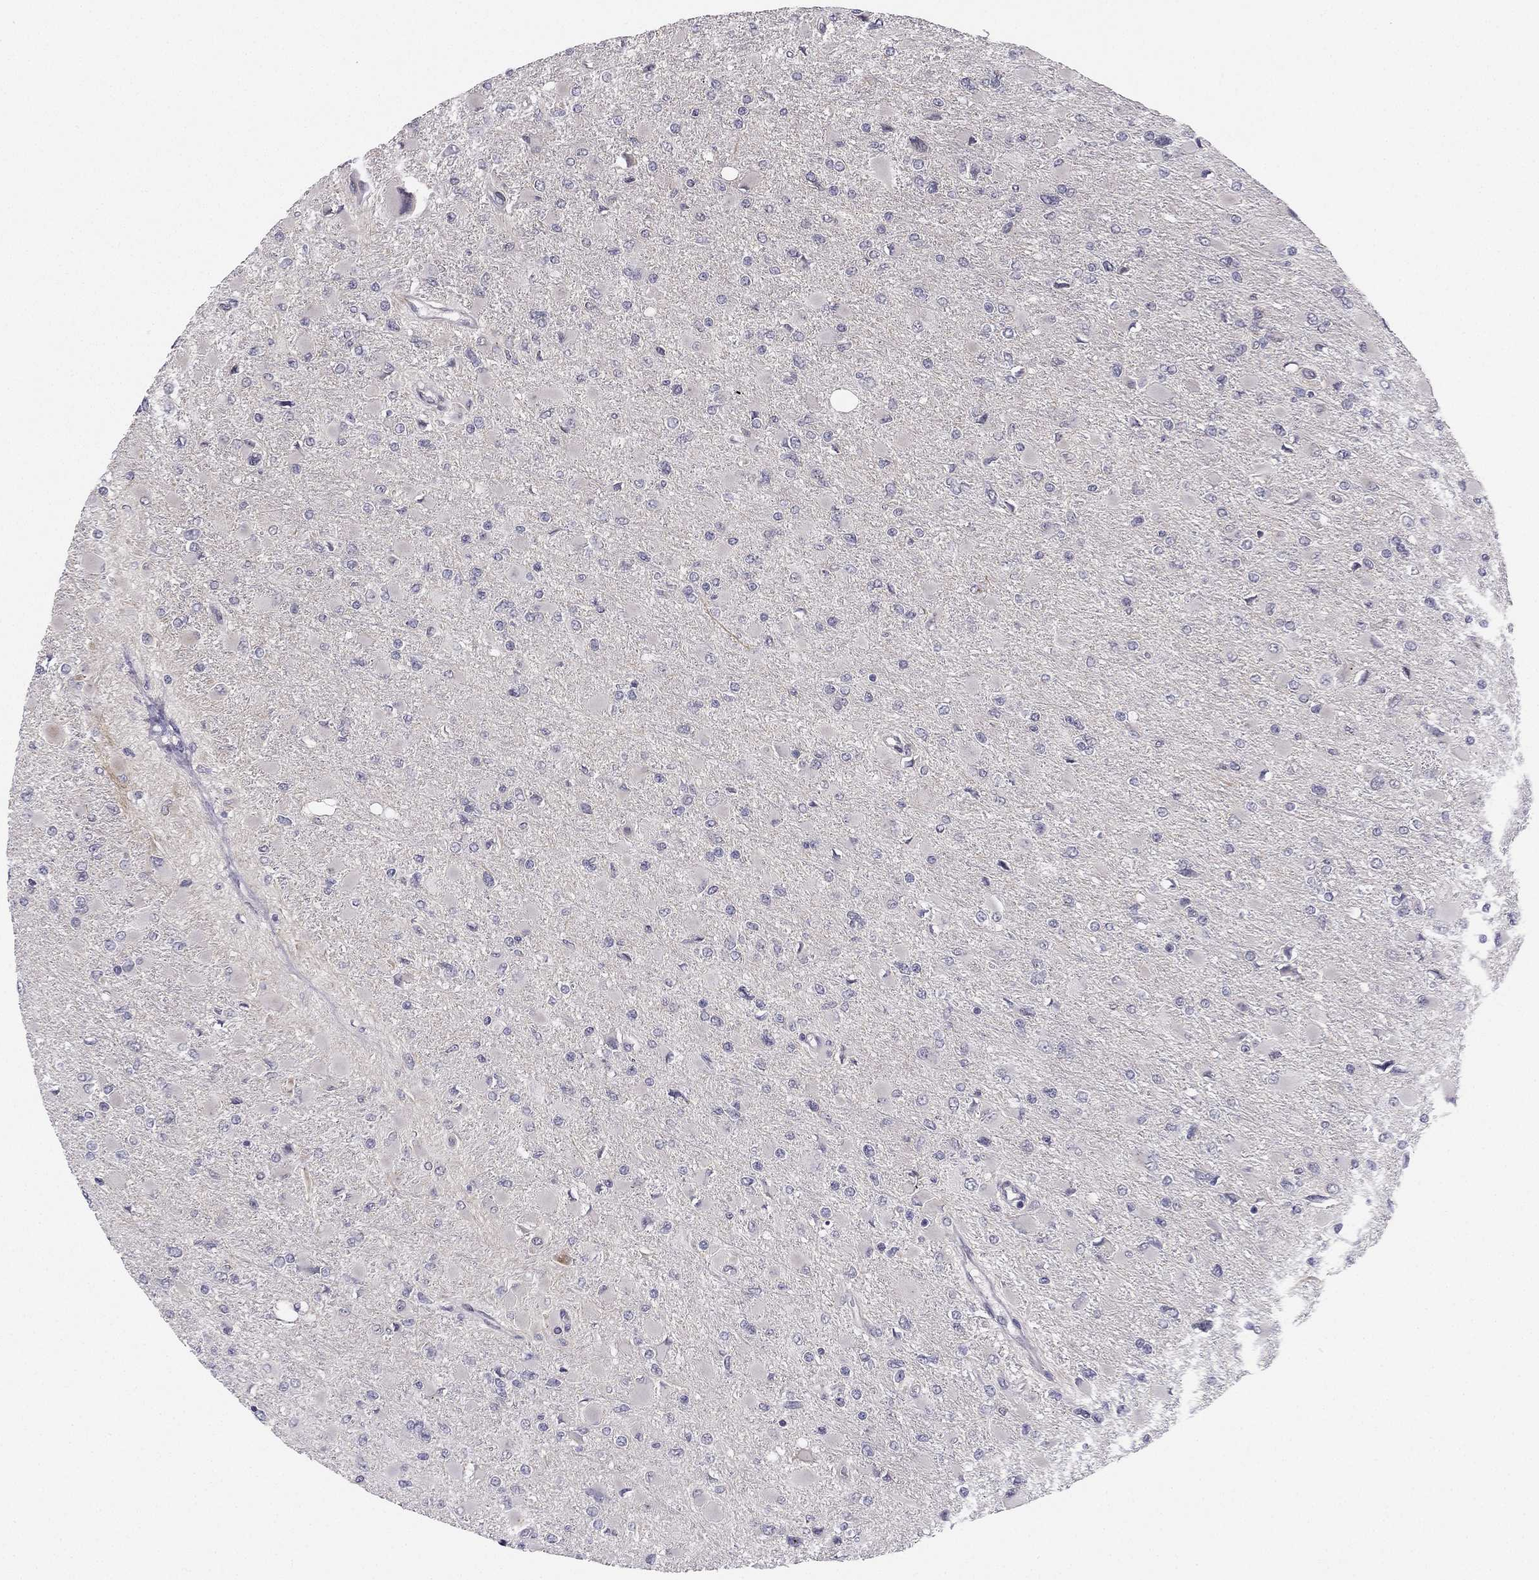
{"staining": {"intensity": "negative", "quantity": "none", "location": "none"}, "tissue": "glioma", "cell_type": "Tumor cells", "image_type": "cancer", "snomed": [{"axis": "morphology", "description": "Glioma, malignant, High grade"}, {"axis": "topography", "description": "Cerebral cortex"}], "caption": "This is an immunohistochemistry (IHC) image of malignant glioma (high-grade). There is no expression in tumor cells.", "gene": "CHST8", "patient": {"sex": "female", "age": 36}}